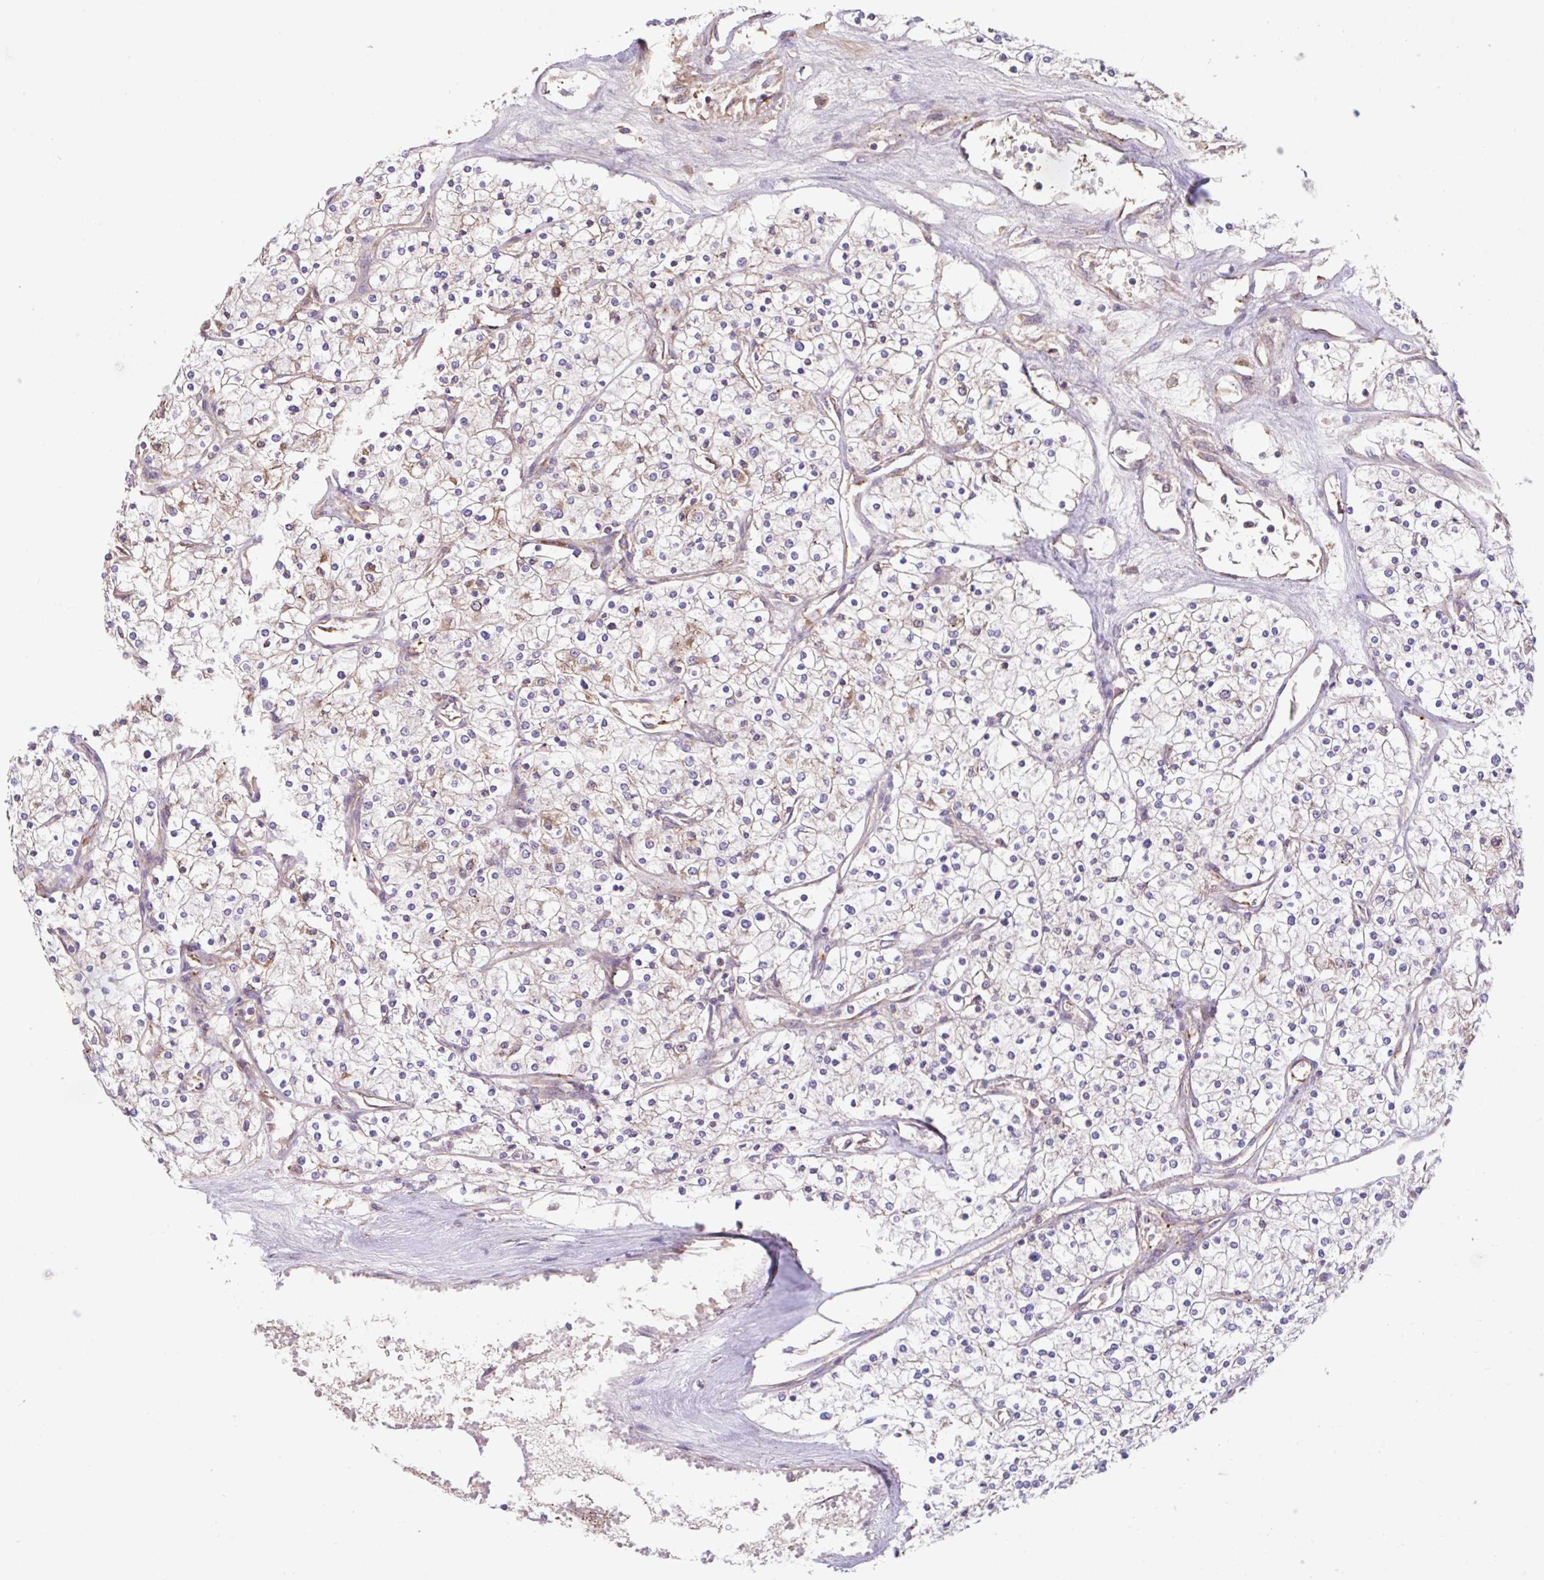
{"staining": {"intensity": "moderate", "quantity": "<25%", "location": "cytoplasmic/membranous"}, "tissue": "renal cancer", "cell_type": "Tumor cells", "image_type": "cancer", "snomed": [{"axis": "morphology", "description": "Adenocarcinoma, NOS"}, {"axis": "topography", "description": "Kidney"}], "caption": "Immunohistochemistry (IHC) histopathology image of renal cancer (adenocarcinoma) stained for a protein (brown), which displays low levels of moderate cytoplasmic/membranous positivity in approximately <25% of tumor cells.", "gene": "RALBP1", "patient": {"sex": "male", "age": 80}}